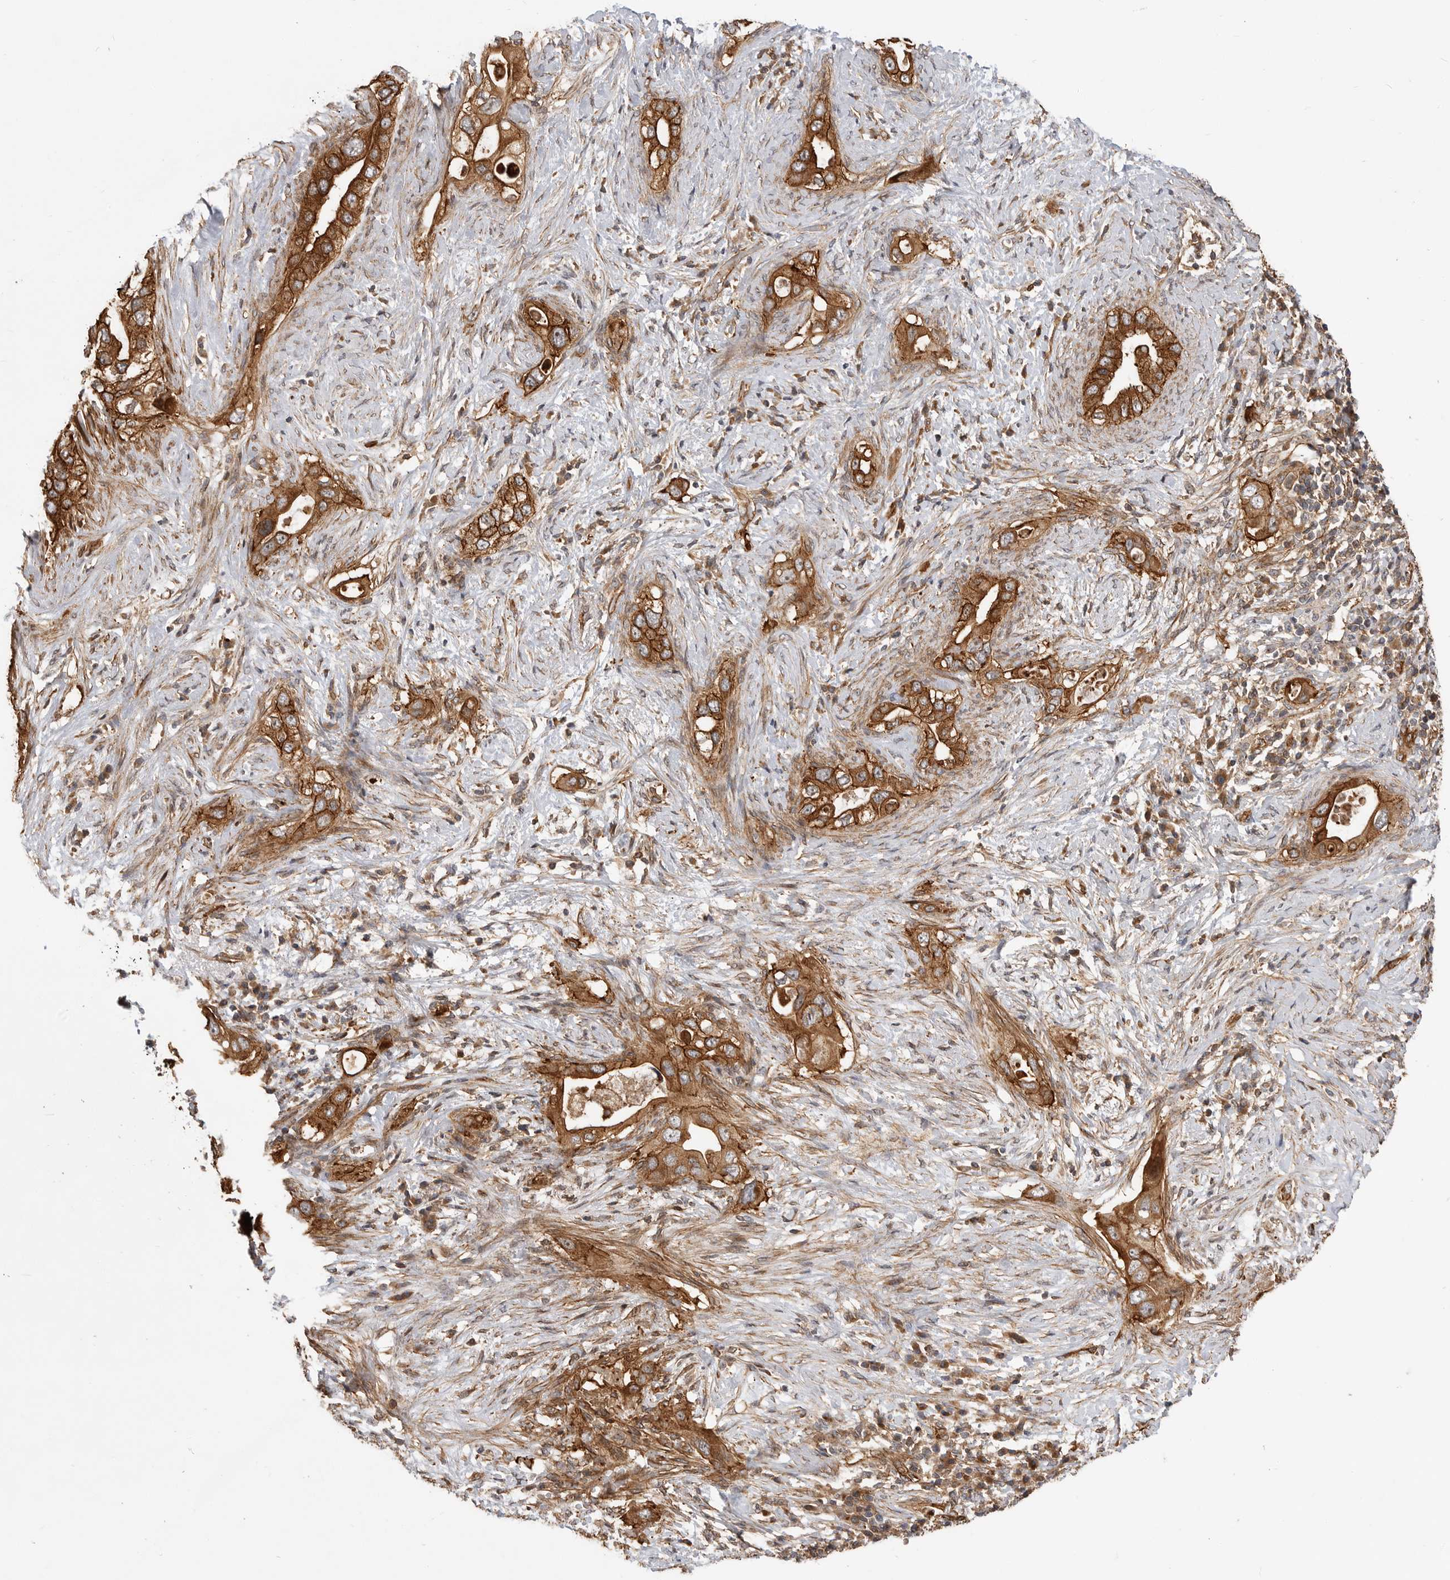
{"staining": {"intensity": "strong", "quantity": ">75%", "location": "cytoplasmic/membranous"}, "tissue": "pancreatic cancer", "cell_type": "Tumor cells", "image_type": "cancer", "snomed": [{"axis": "morphology", "description": "Inflammation, NOS"}, {"axis": "morphology", "description": "Adenocarcinoma, NOS"}, {"axis": "topography", "description": "Pancreas"}], "caption": "Pancreatic cancer (adenocarcinoma) tissue exhibits strong cytoplasmic/membranous staining in approximately >75% of tumor cells, visualized by immunohistochemistry.", "gene": "GPATCH2", "patient": {"sex": "female", "age": 56}}